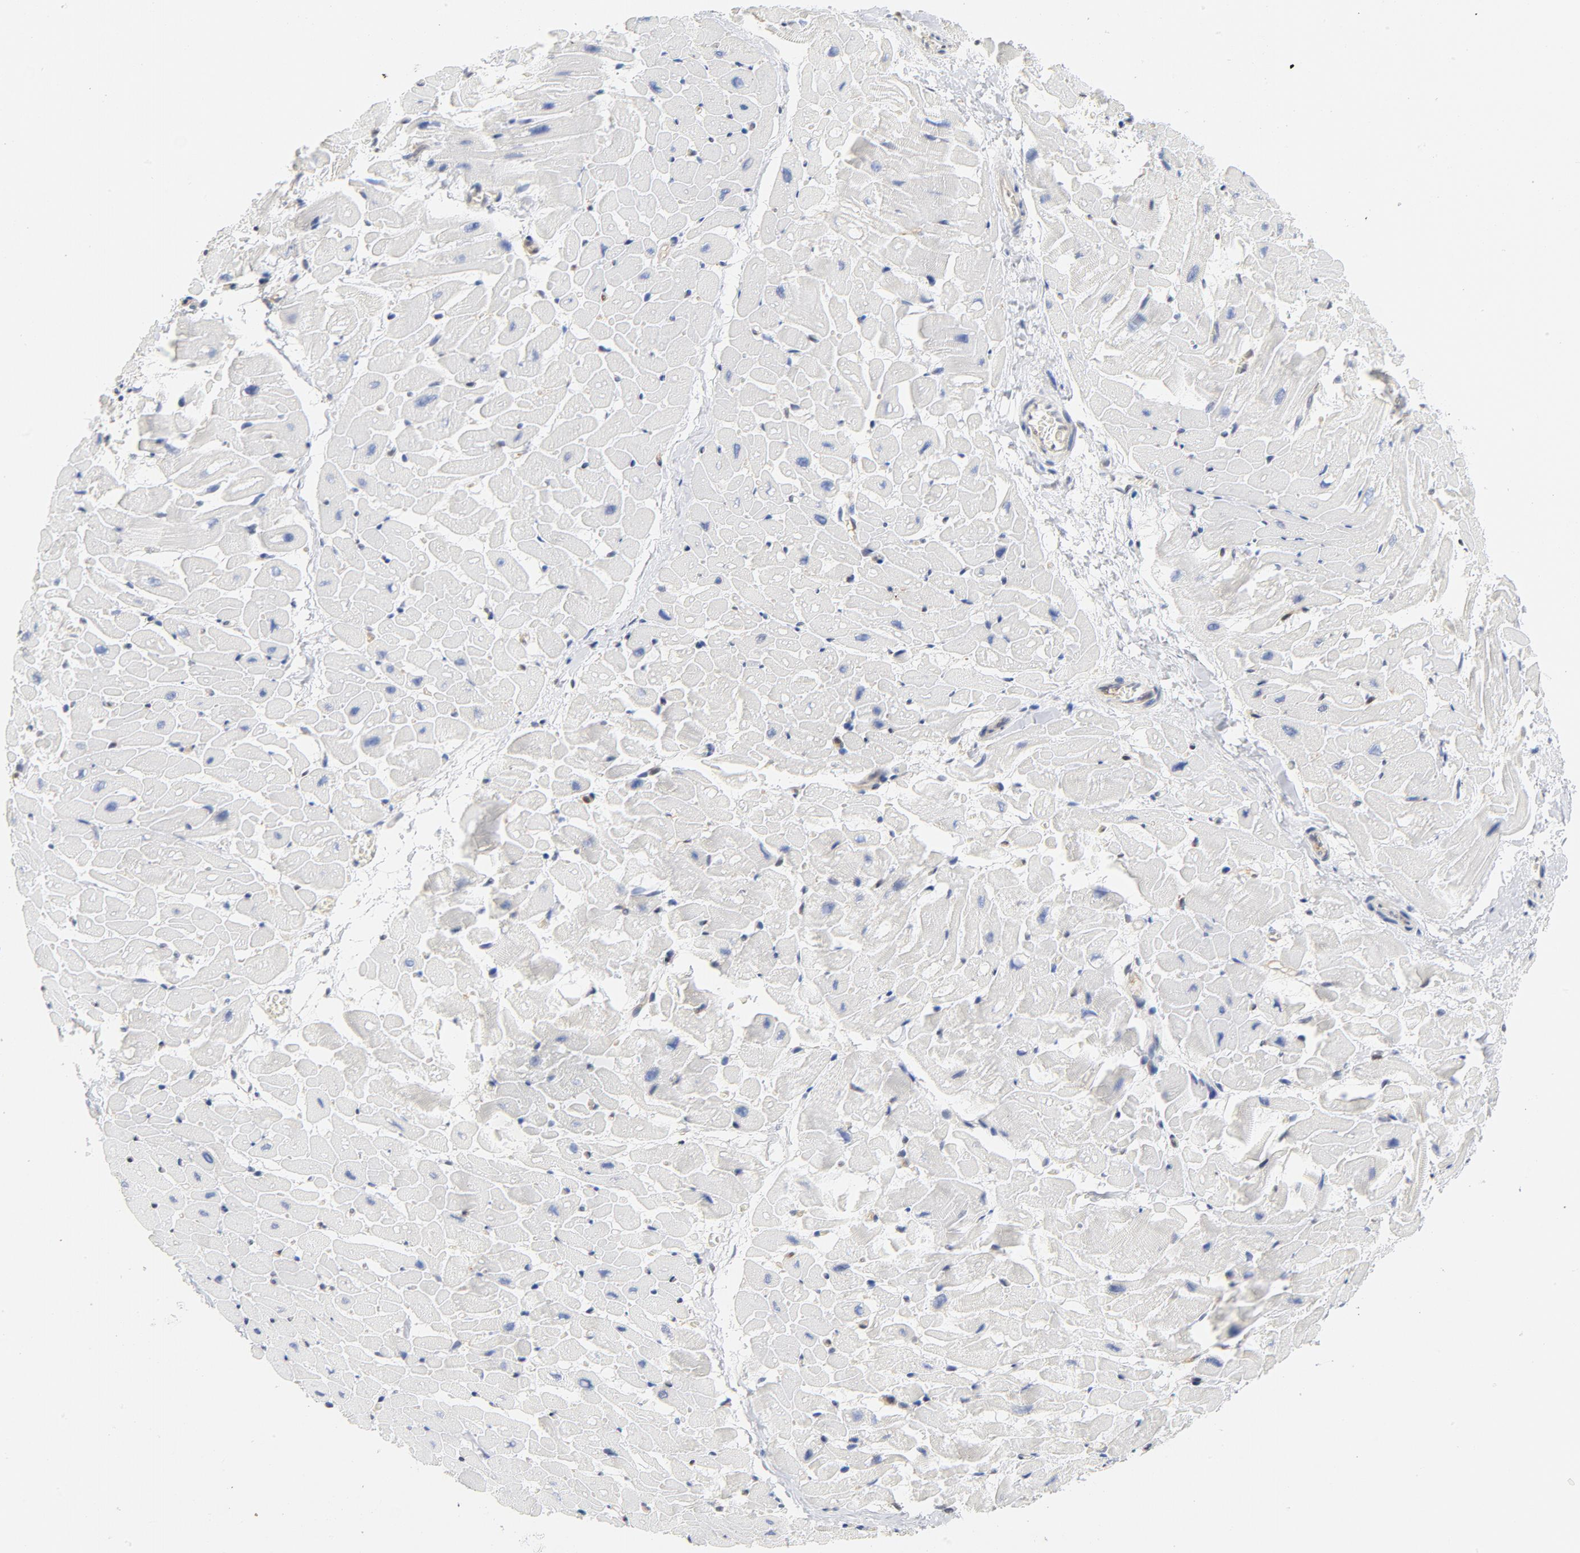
{"staining": {"intensity": "negative", "quantity": "none", "location": "none"}, "tissue": "heart muscle", "cell_type": "Cardiomyocytes", "image_type": "normal", "snomed": [{"axis": "morphology", "description": "Normal tissue, NOS"}, {"axis": "topography", "description": "Heart"}], "caption": "The photomicrograph demonstrates no staining of cardiomyocytes in unremarkable heart muscle.", "gene": "CDKN1B", "patient": {"sex": "male", "age": 45}}